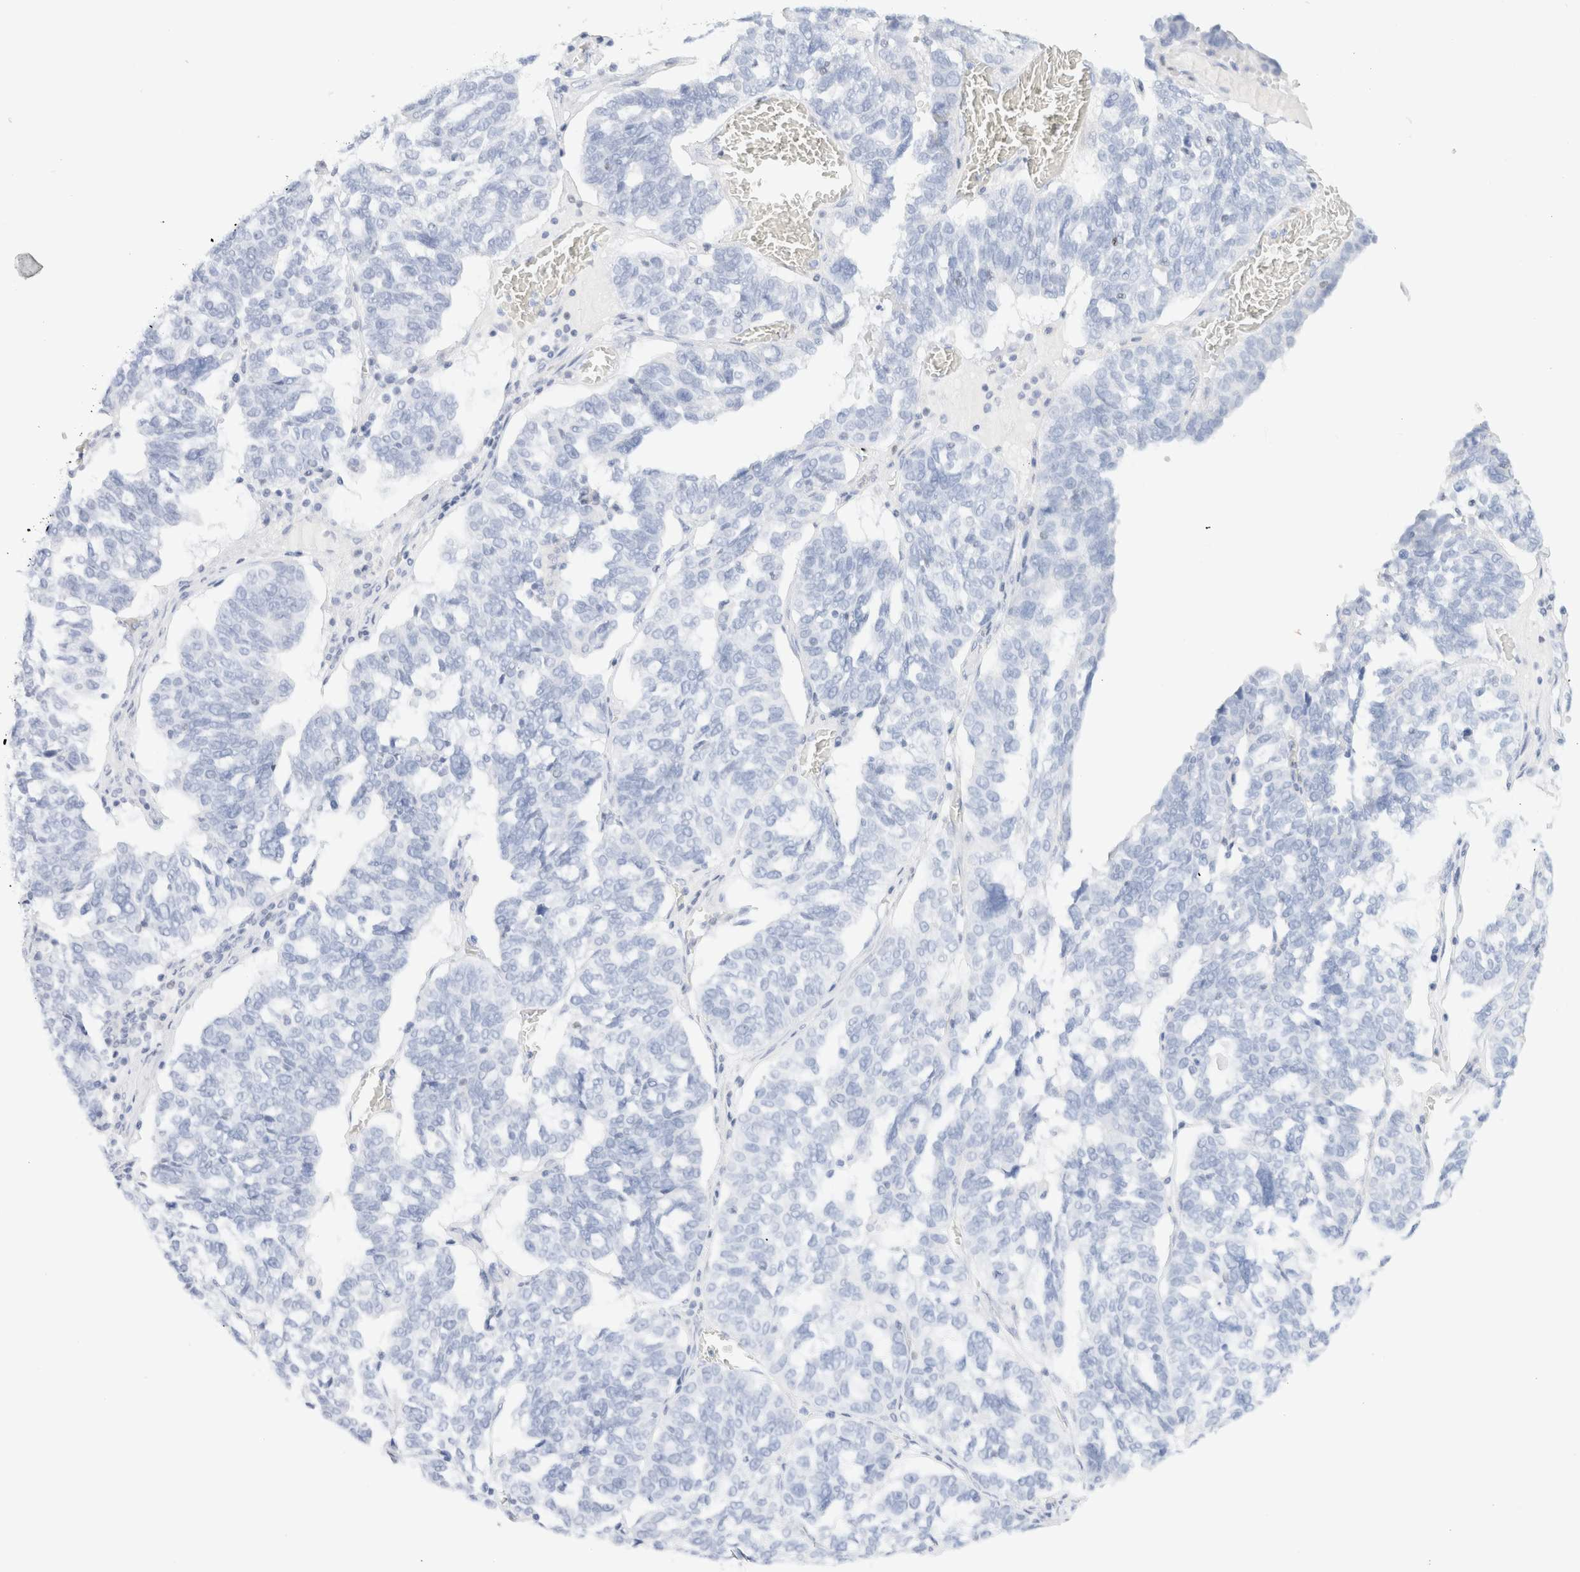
{"staining": {"intensity": "negative", "quantity": "none", "location": "none"}, "tissue": "ovarian cancer", "cell_type": "Tumor cells", "image_type": "cancer", "snomed": [{"axis": "morphology", "description": "Cystadenocarcinoma, serous, NOS"}, {"axis": "topography", "description": "Ovary"}], "caption": "The micrograph shows no staining of tumor cells in ovarian cancer (serous cystadenocarcinoma).", "gene": "IKZF3", "patient": {"sex": "female", "age": 59}}